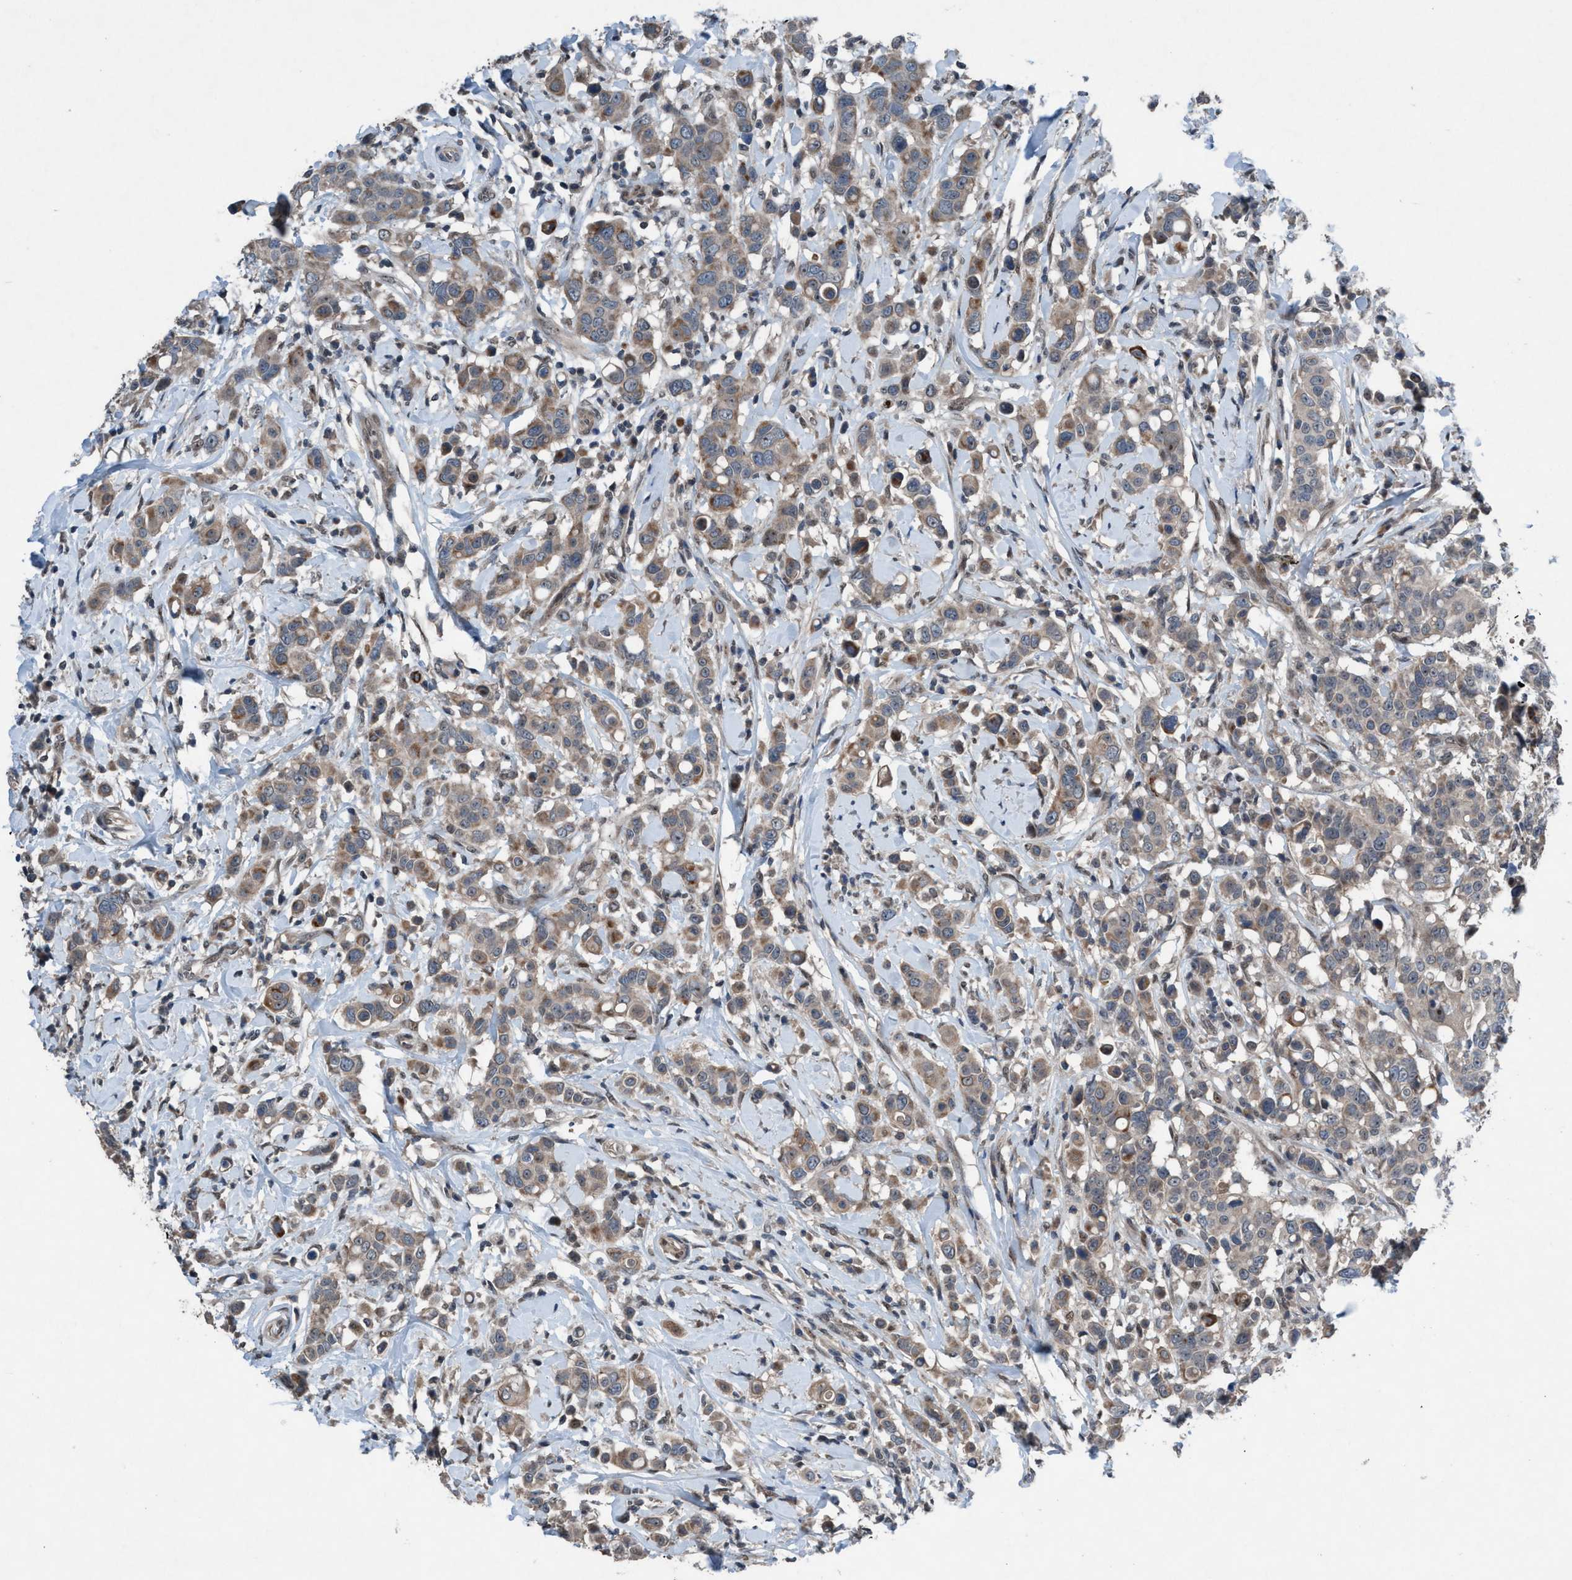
{"staining": {"intensity": "weak", "quantity": ">75%", "location": "cytoplasmic/membranous"}, "tissue": "breast cancer", "cell_type": "Tumor cells", "image_type": "cancer", "snomed": [{"axis": "morphology", "description": "Duct carcinoma"}, {"axis": "topography", "description": "Breast"}], "caption": "Approximately >75% of tumor cells in invasive ductal carcinoma (breast) display weak cytoplasmic/membranous protein positivity as visualized by brown immunohistochemical staining.", "gene": "NISCH", "patient": {"sex": "female", "age": 27}}